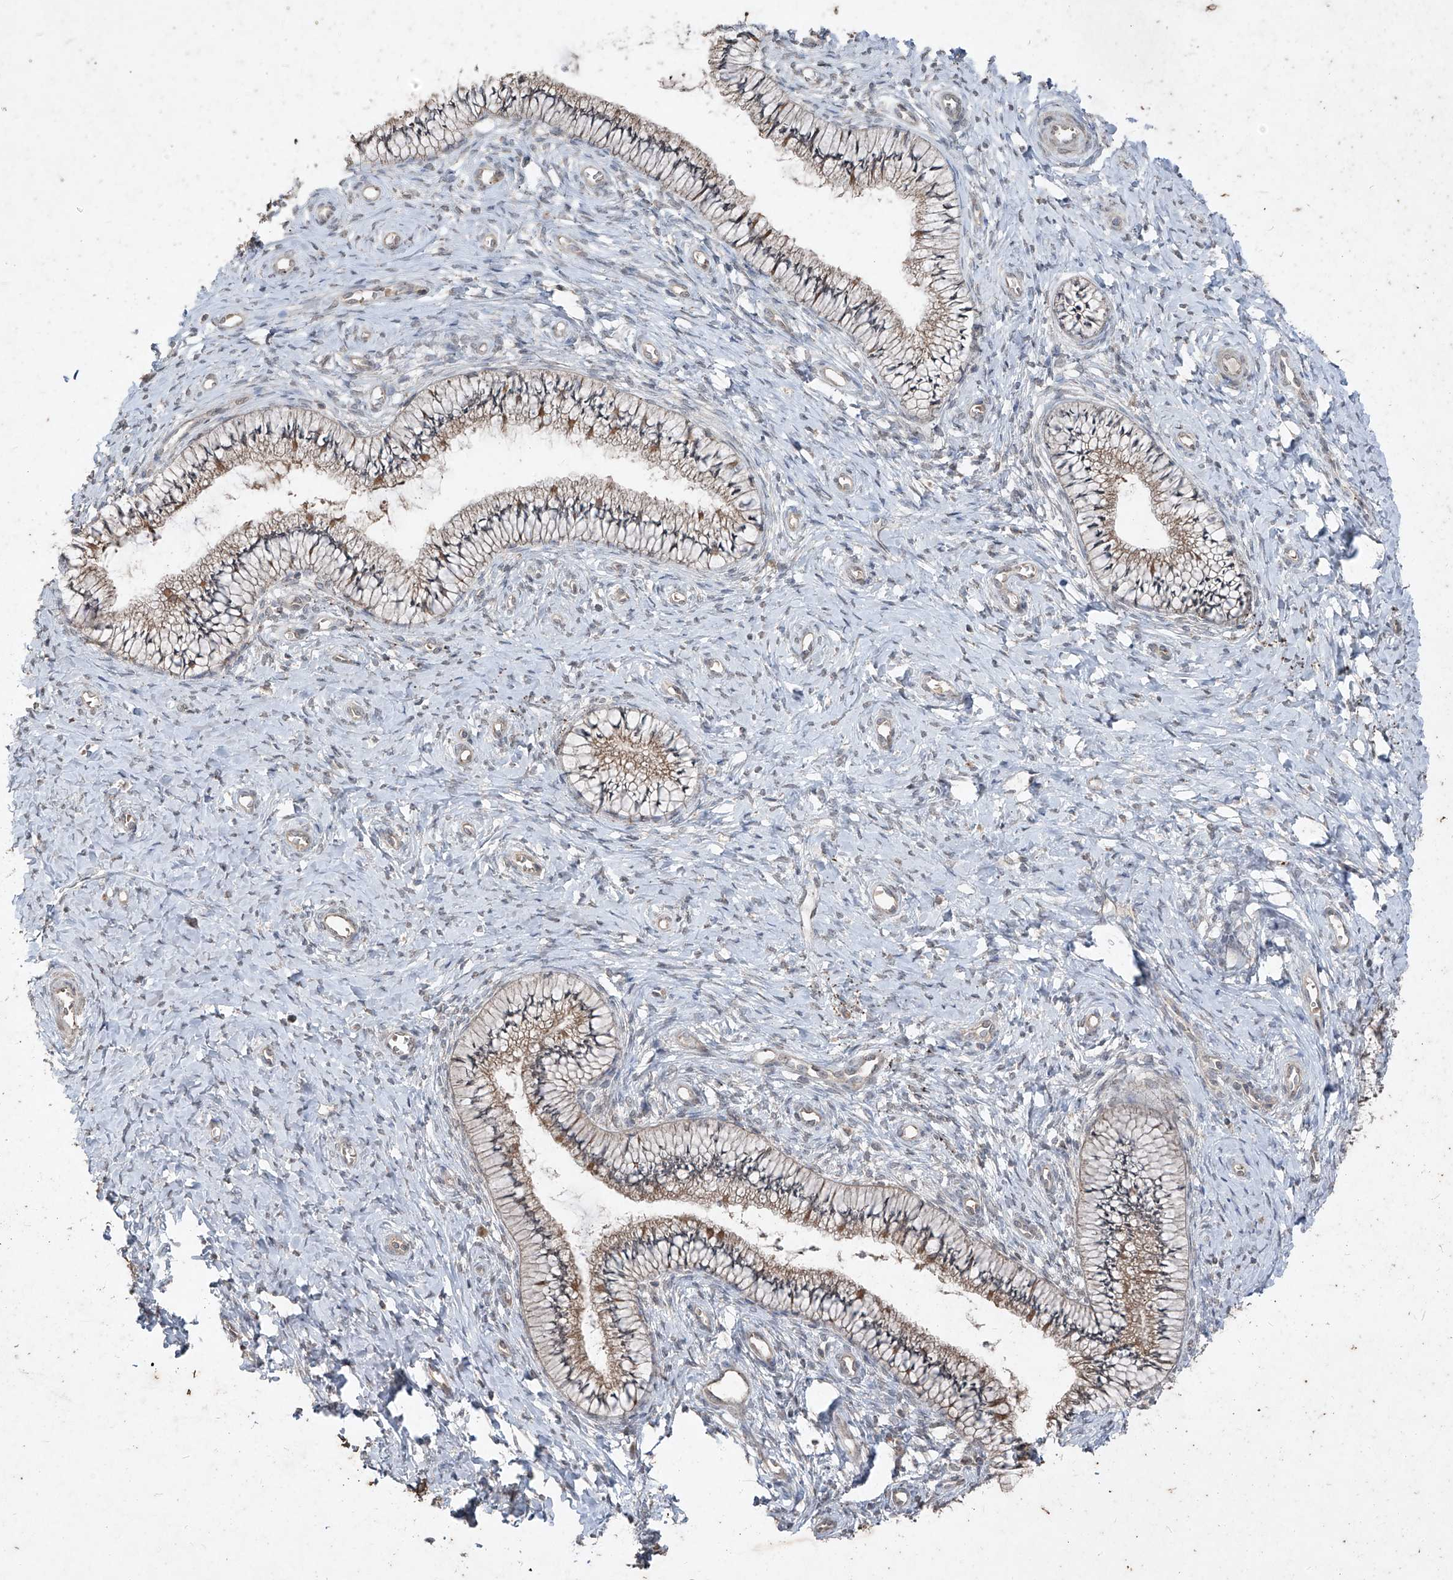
{"staining": {"intensity": "moderate", "quantity": ">75%", "location": "cytoplasmic/membranous"}, "tissue": "cervix", "cell_type": "Glandular cells", "image_type": "normal", "snomed": [{"axis": "morphology", "description": "Normal tissue, NOS"}, {"axis": "topography", "description": "Cervix"}], "caption": "Cervix stained with immunohistochemistry (IHC) shows moderate cytoplasmic/membranous positivity in approximately >75% of glandular cells. (DAB IHC, brown staining for protein, blue staining for nuclei).", "gene": "ABCD3", "patient": {"sex": "female", "age": 36}}